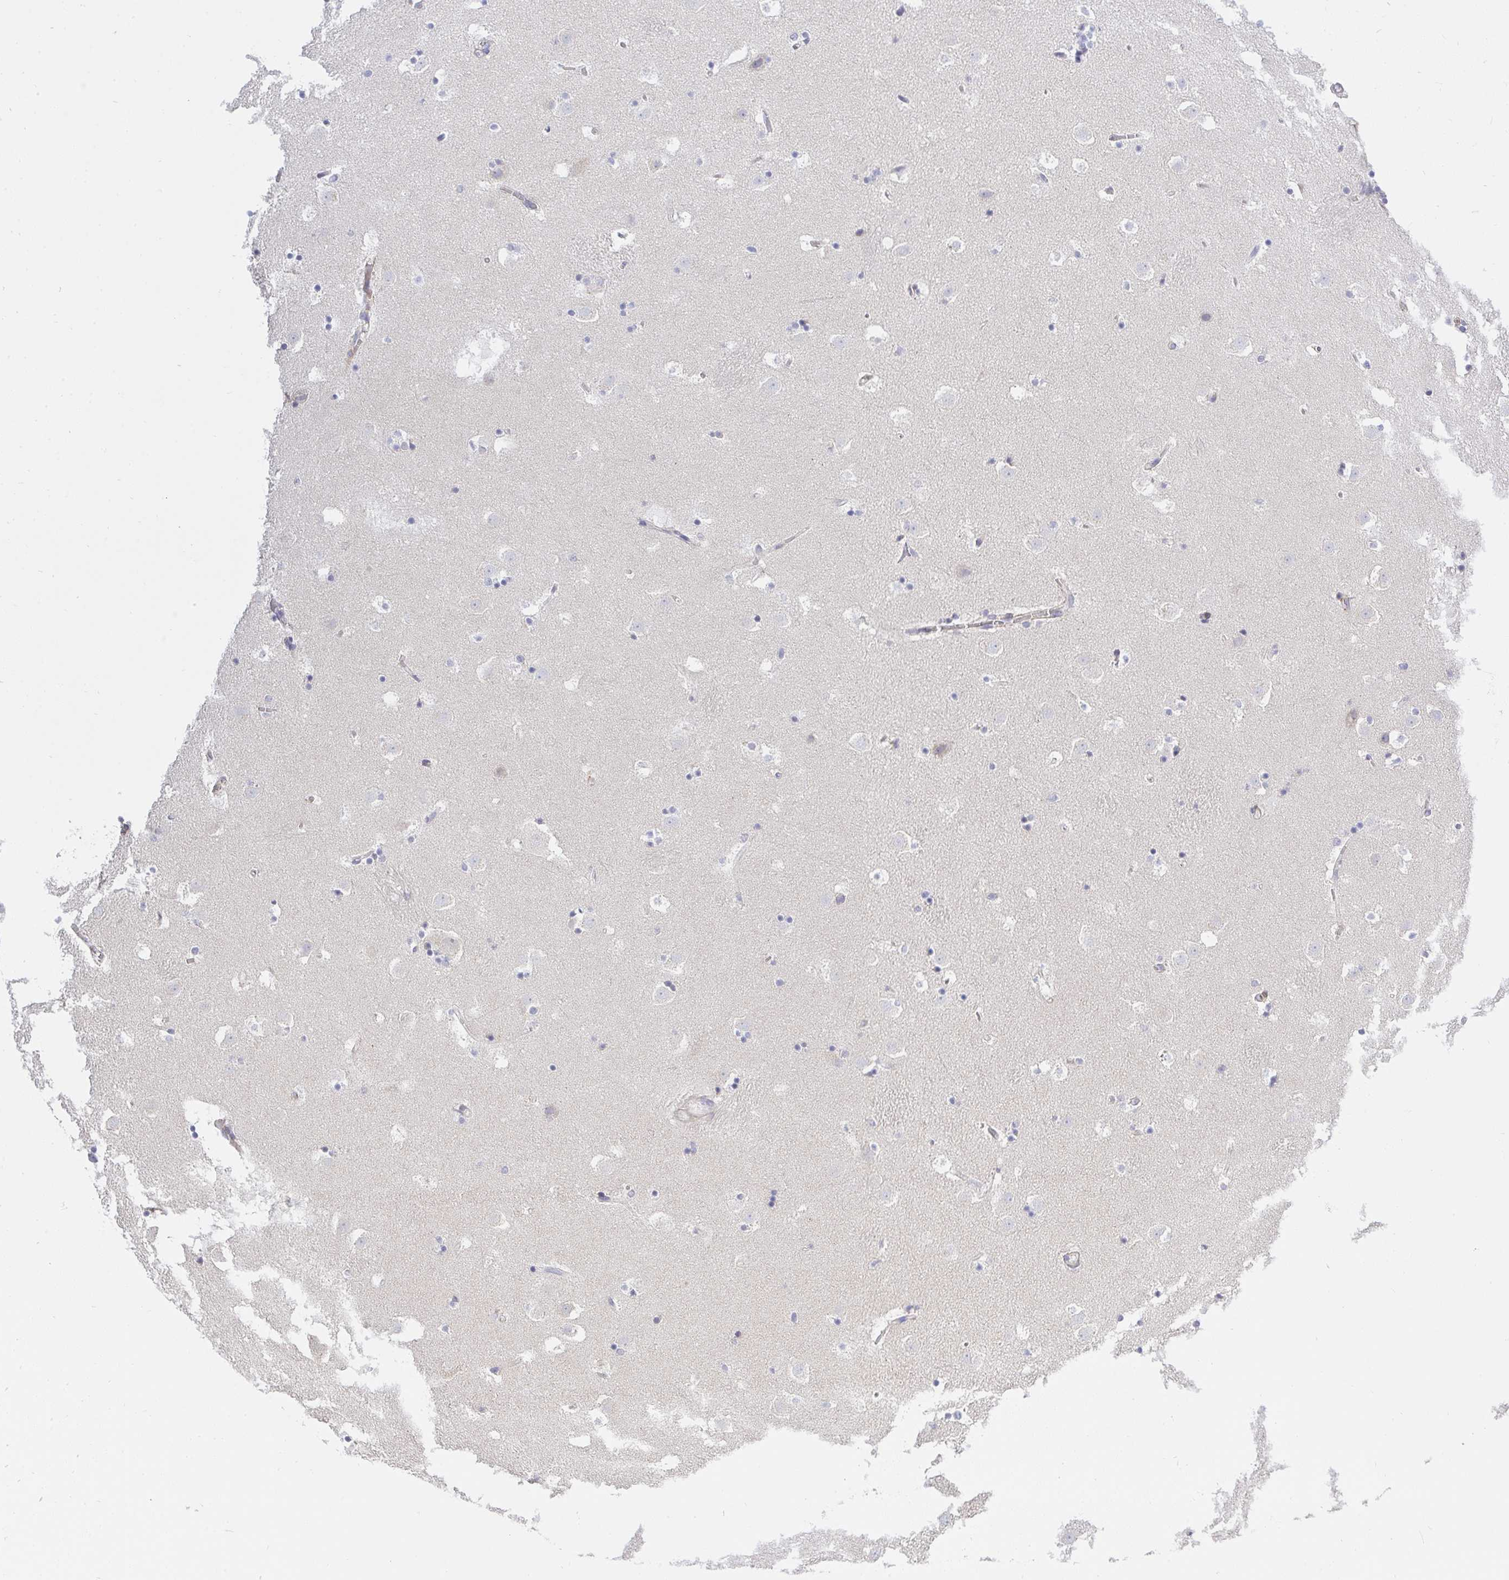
{"staining": {"intensity": "negative", "quantity": "none", "location": "none"}, "tissue": "caudate", "cell_type": "Glial cells", "image_type": "normal", "snomed": [{"axis": "morphology", "description": "Normal tissue, NOS"}, {"axis": "topography", "description": "Lateral ventricle wall"}], "caption": "Image shows no significant protein staining in glial cells of benign caudate.", "gene": "FRMD3", "patient": {"sex": "male", "age": 37}}